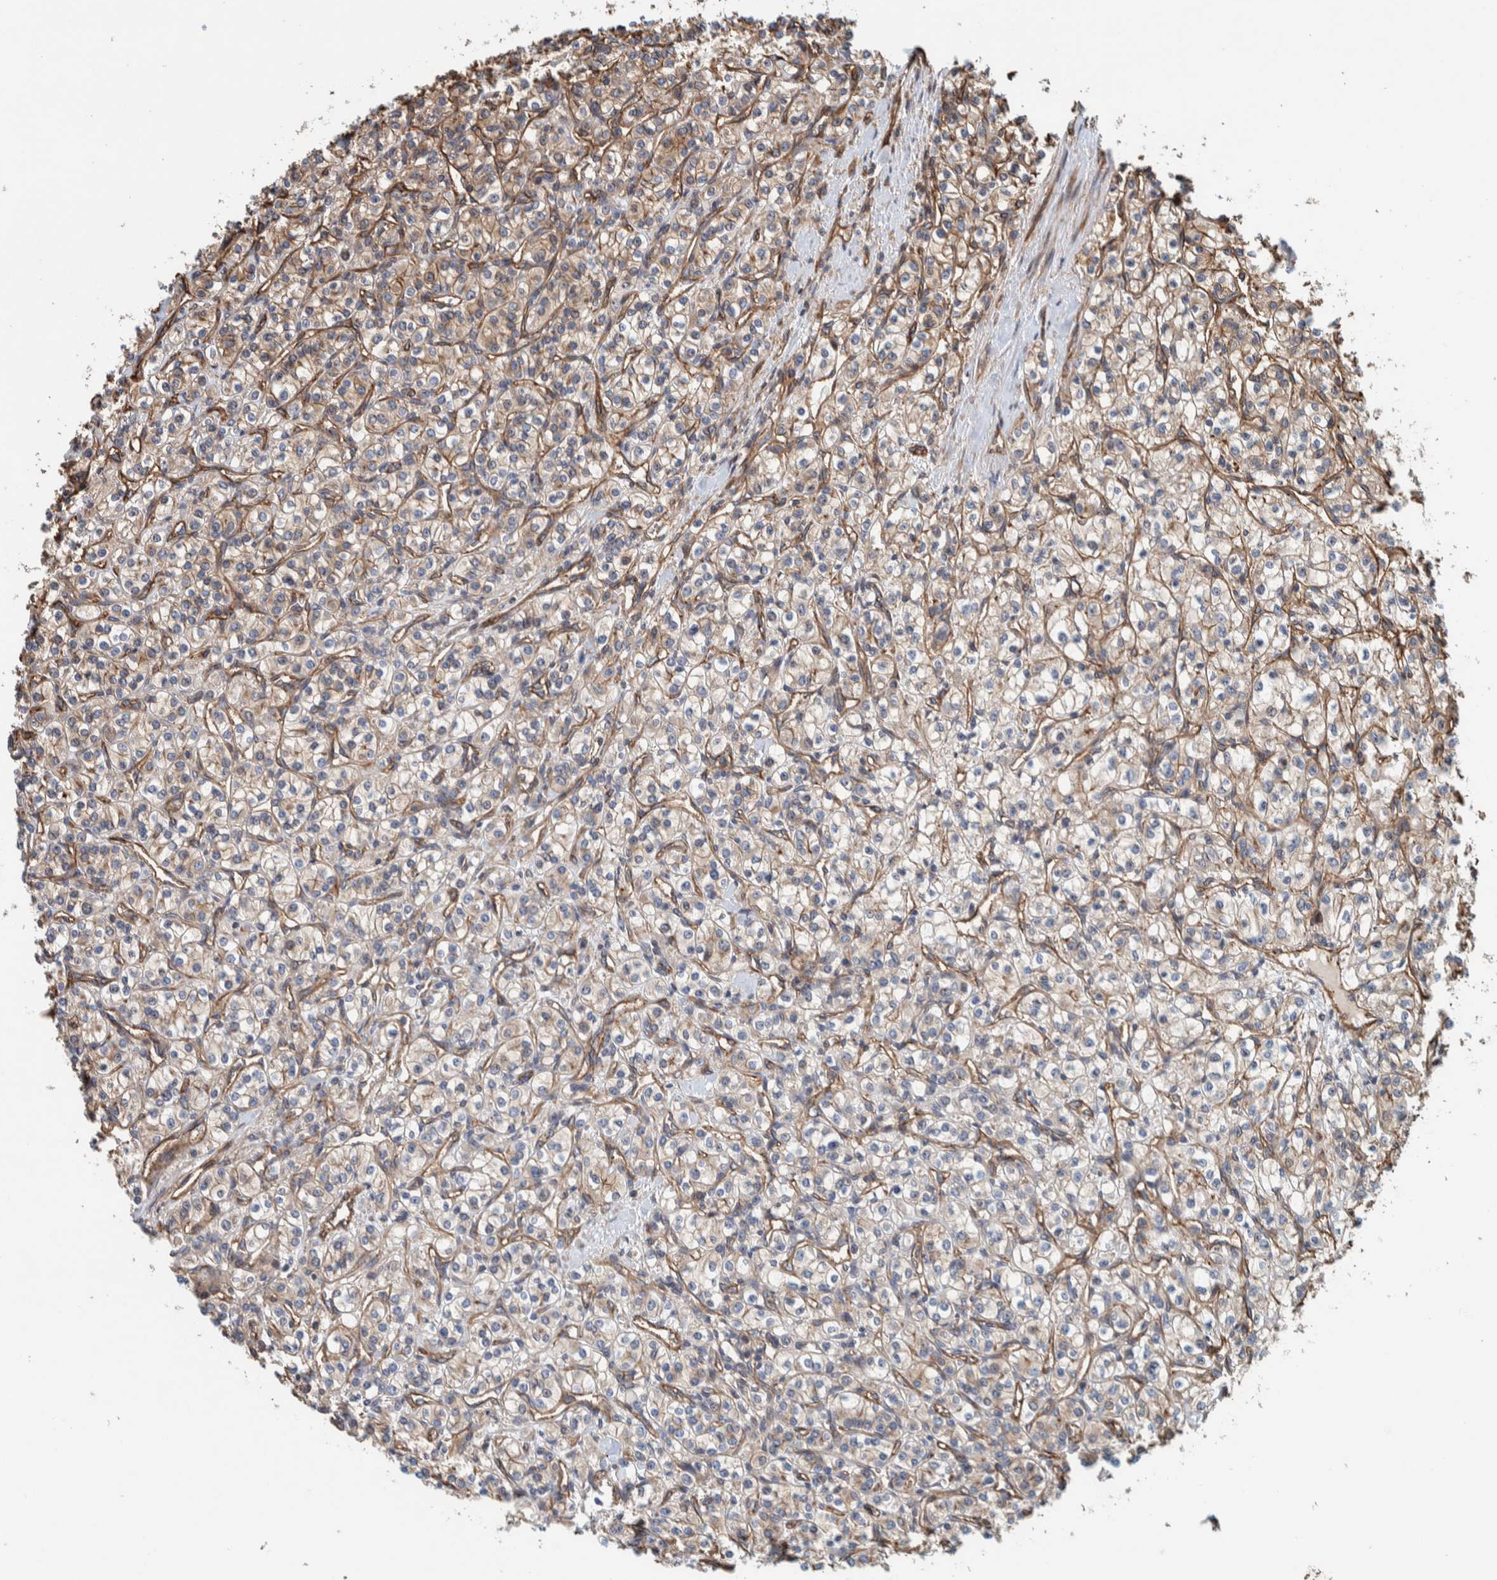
{"staining": {"intensity": "negative", "quantity": "none", "location": "none"}, "tissue": "renal cancer", "cell_type": "Tumor cells", "image_type": "cancer", "snomed": [{"axis": "morphology", "description": "Adenocarcinoma, NOS"}, {"axis": "topography", "description": "Kidney"}], "caption": "Immunohistochemical staining of renal cancer reveals no significant staining in tumor cells.", "gene": "PKD1L1", "patient": {"sex": "male", "age": 77}}